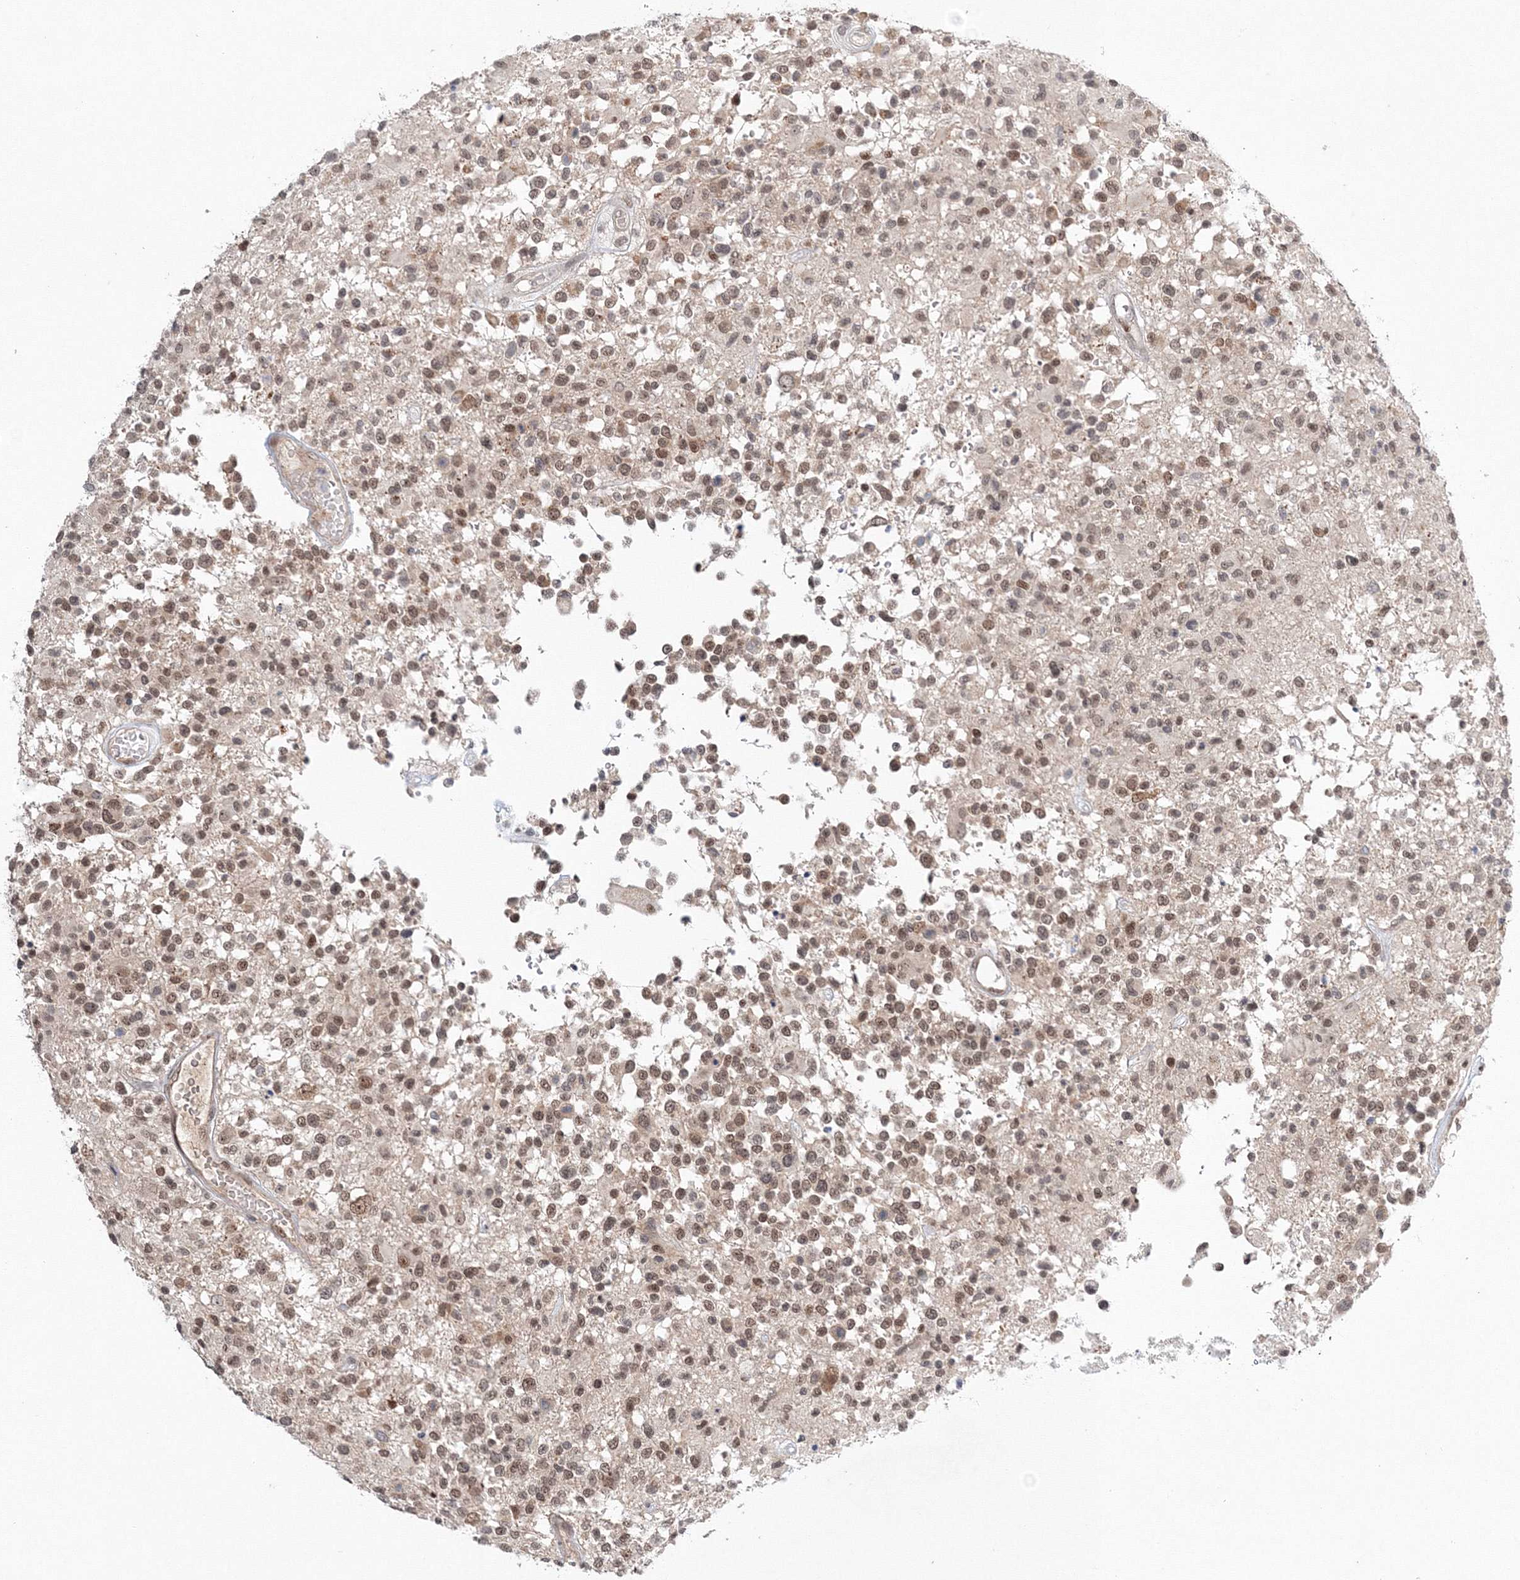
{"staining": {"intensity": "moderate", "quantity": ">75%", "location": "nuclear"}, "tissue": "glioma", "cell_type": "Tumor cells", "image_type": "cancer", "snomed": [{"axis": "morphology", "description": "Glioma, malignant, High grade"}, {"axis": "morphology", "description": "Glioblastoma, NOS"}, {"axis": "topography", "description": "Brain"}], "caption": "The histopathology image exhibits a brown stain indicating the presence of a protein in the nuclear of tumor cells in malignant high-grade glioma.", "gene": "NOA1", "patient": {"sex": "male", "age": 60}}